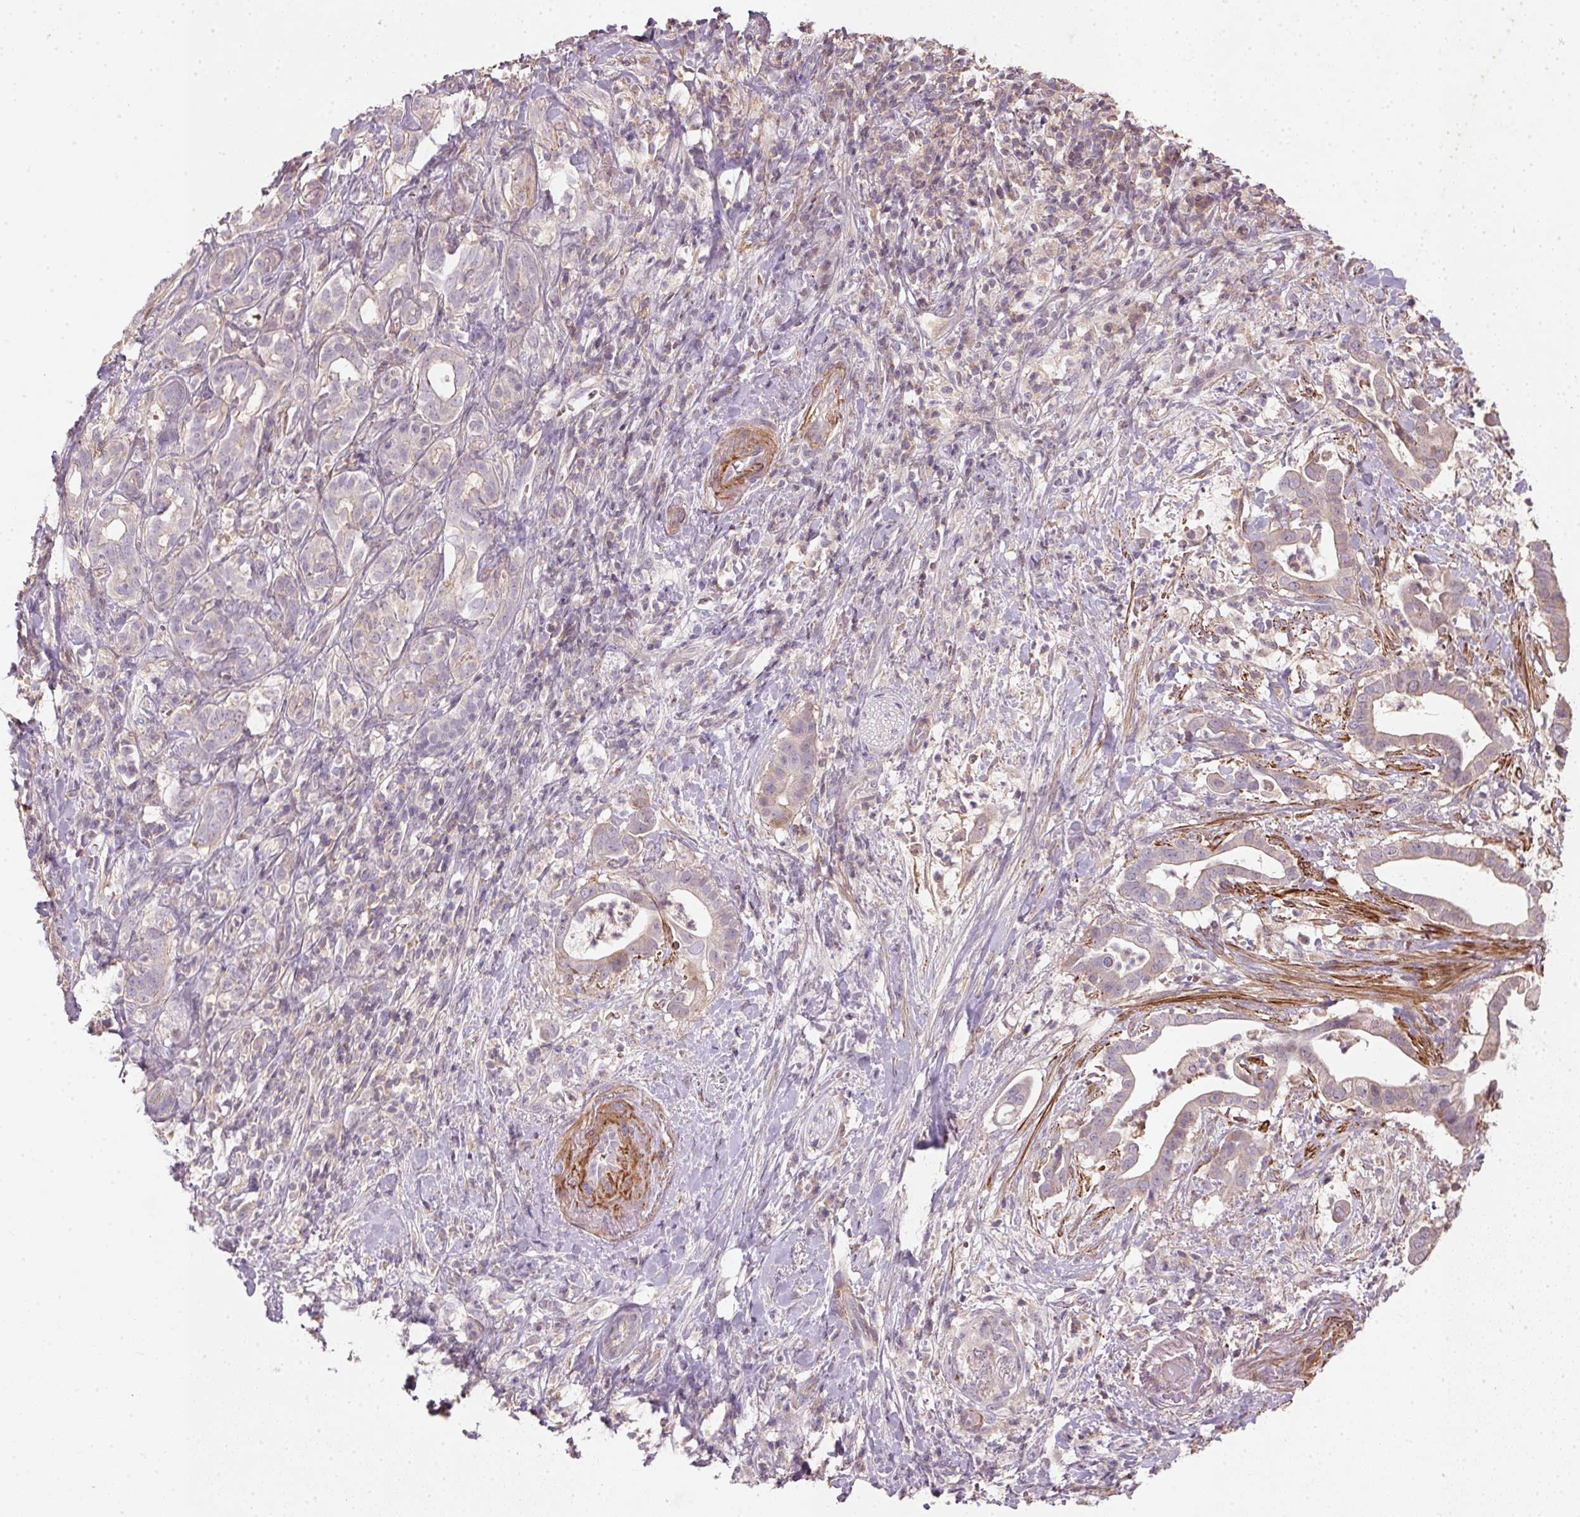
{"staining": {"intensity": "weak", "quantity": "<25%", "location": "cytoplasmic/membranous"}, "tissue": "pancreatic cancer", "cell_type": "Tumor cells", "image_type": "cancer", "snomed": [{"axis": "morphology", "description": "Adenocarcinoma, NOS"}, {"axis": "topography", "description": "Pancreas"}], "caption": "Protein analysis of pancreatic cancer displays no significant staining in tumor cells.", "gene": "KCNK15", "patient": {"sex": "male", "age": 61}}